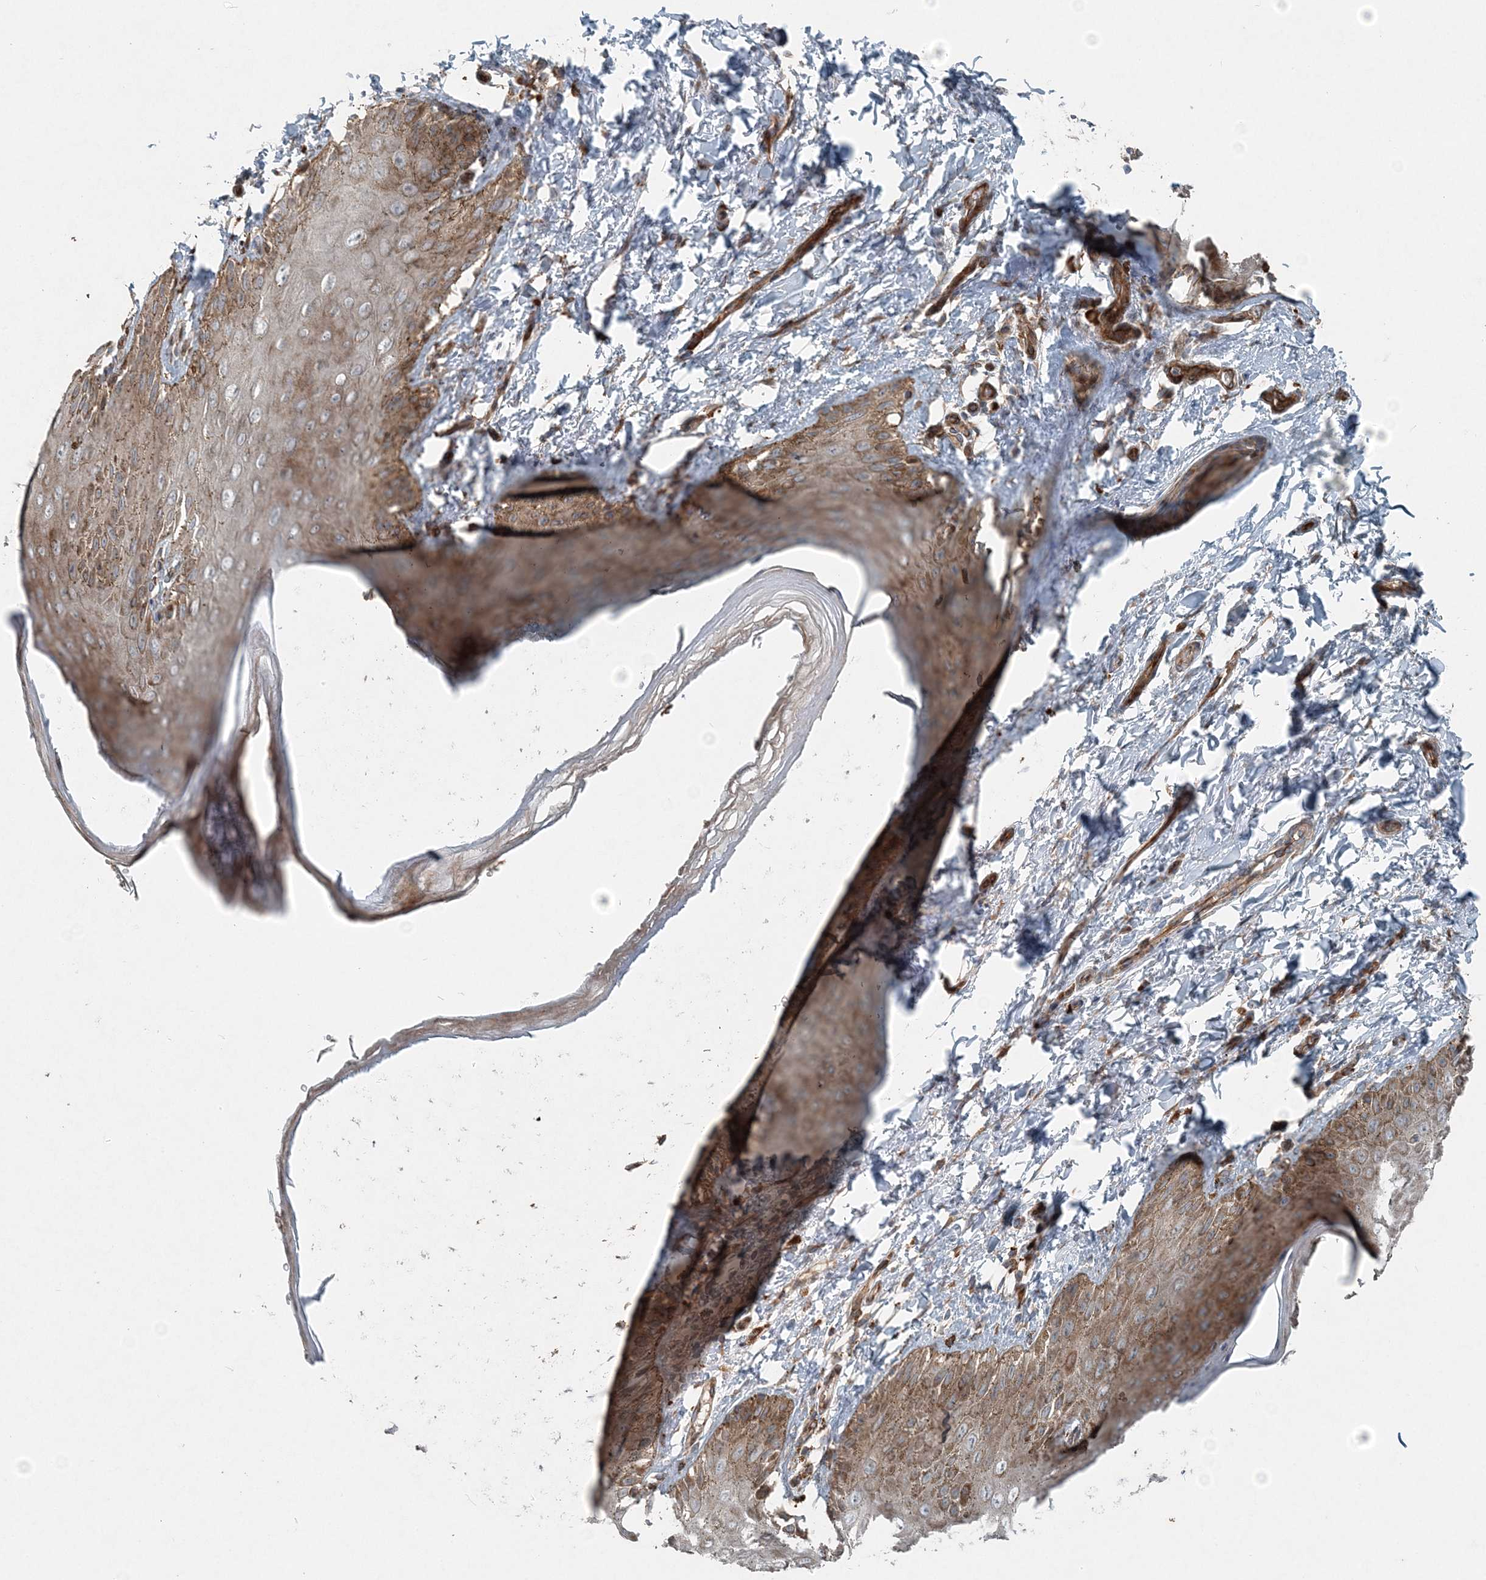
{"staining": {"intensity": "moderate", "quantity": ">75%", "location": "cytoplasmic/membranous"}, "tissue": "skin", "cell_type": "Epidermal cells", "image_type": "normal", "snomed": [{"axis": "morphology", "description": "Normal tissue, NOS"}, {"axis": "topography", "description": "Anal"}], "caption": "Immunohistochemistry (DAB) staining of unremarkable human skin shows moderate cytoplasmic/membranous protein expression in approximately >75% of epidermal cells.", "gene": "INTU", "patient": {"sex": "male", "age": 44}}